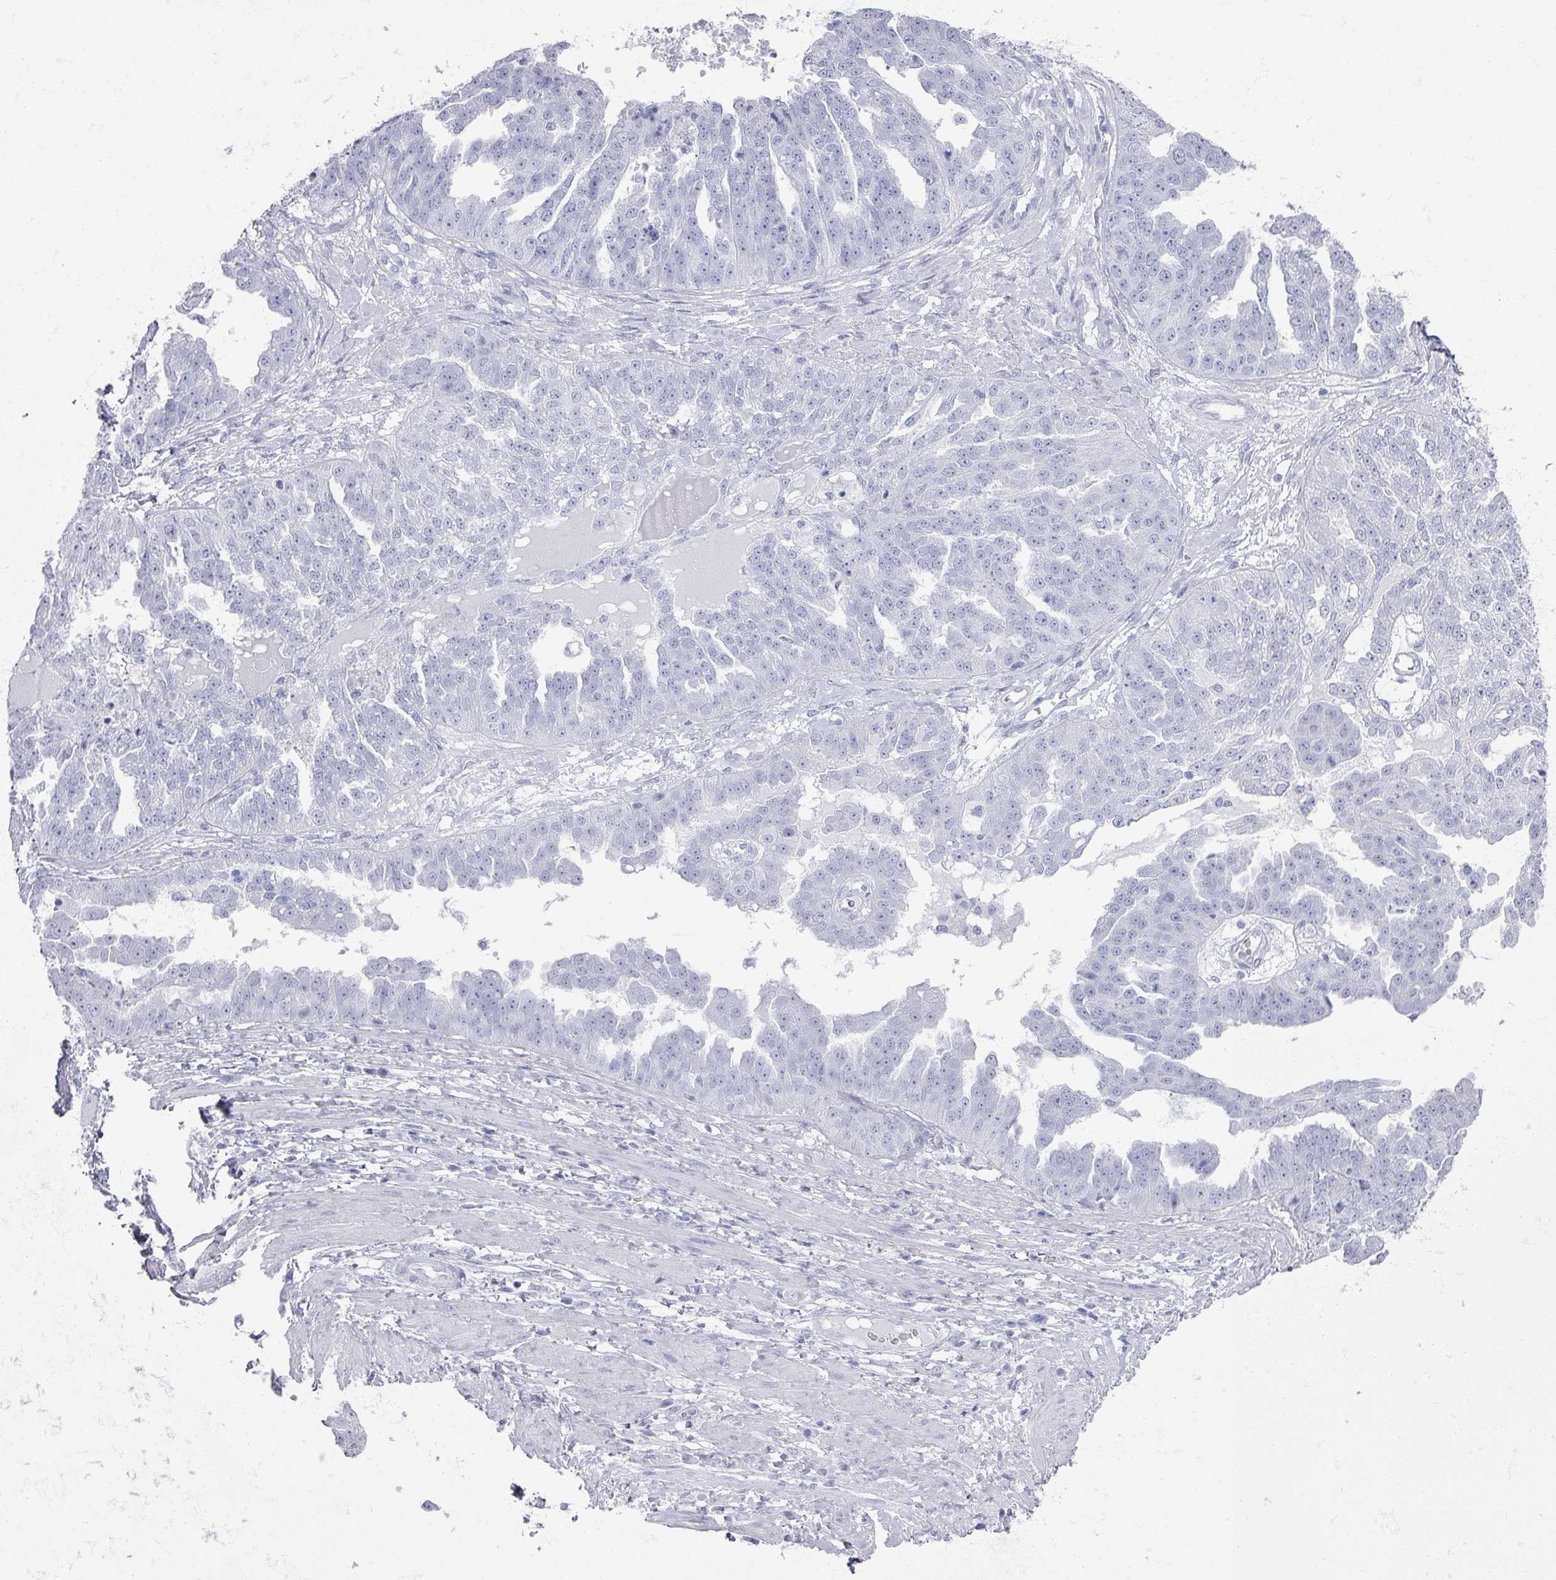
{"staining": {"intensity": "negative", "quantity": "none", "location": "none"}, "tissue": "ovarian cancer", "cell_type": "Tumor cells", "image_type": "cancer", "snomed": [{"axis": "morphology", "description": "Cystadenocarcinoma, serous, NOS"}, {"axis": "topography", "description": "Ovary"}], "caption": "This is an immunohistochemistry (IHC) photomicrograph of ovarian serous cystadenocarcinoma. There is no positivity in tumor cells.", "gene": "OMG", "patient": {"sex": "female", "age": 58}}